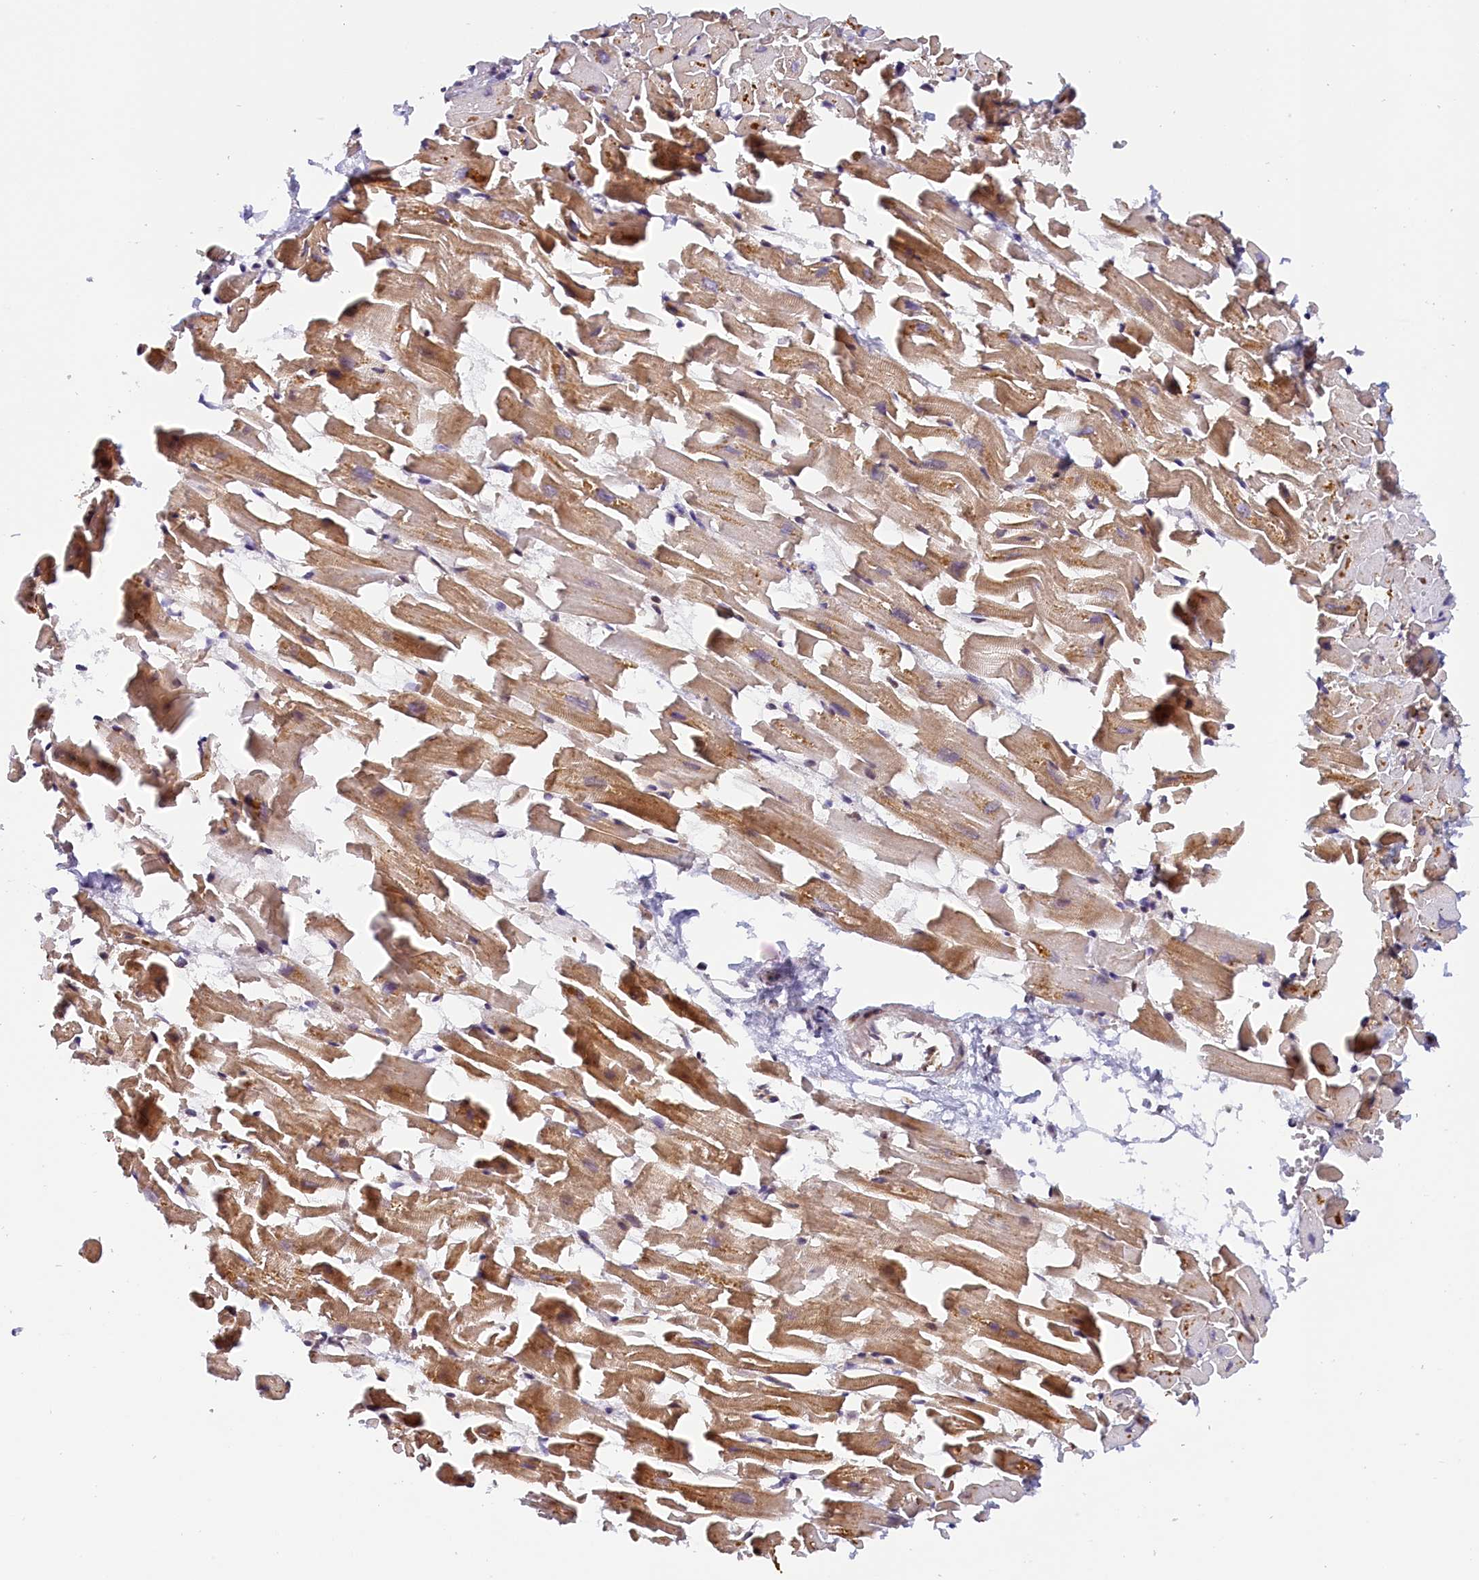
{"staining": {"intensity": "moderate", "quantity": ">75%", "location": "cytoplasmic/membranous,nuclear"}, "tissue": "heart muscle", "cell_type": "Cardiomyocytes", "image_type": "normal", "snomed": [{"axis": "morphology", "description": "Normal tissue, NOS"}, {"axis": "topography", "description": "Heart"}], "caption": "Immunohistochemical staining of unremarkable heart muscle exhibits >75% levels of moderate cytoplasmic/membranous,nuclear protein expression in about >75% of cardiomyocytes.", "gene": "ANKRD24", "patient": {"sex": "female", "age": 64}}